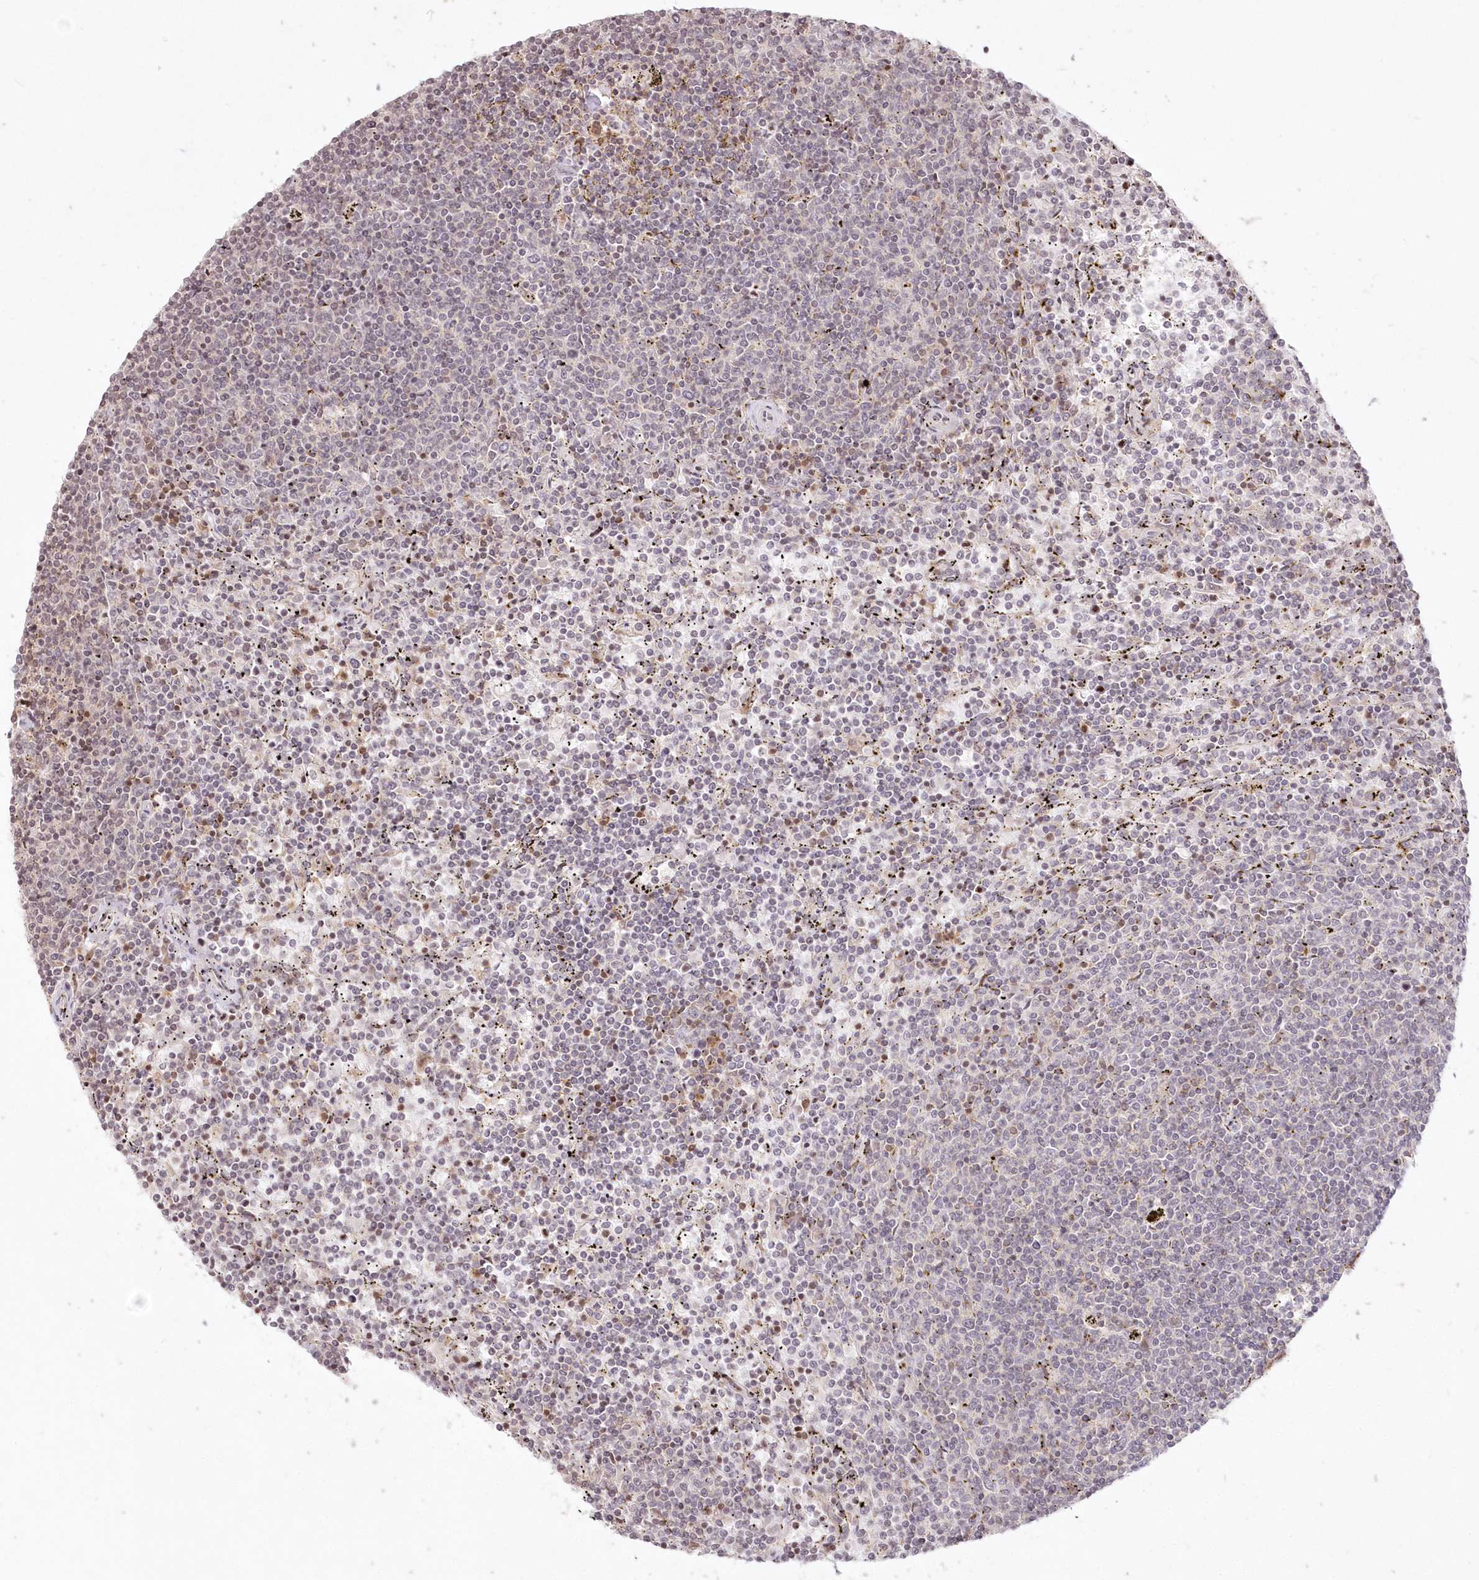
{"staining": {"intensity": "negative", "quantity": "none", "location": "none"}, "tissue": "lymphoma", "cell_type": "Tumor cells", "image_type": "cancer", "snomed": [{"axis": "morphology", "description": "Malignant lymphoma, non-Hodgkin's type, Low grade"}, {"axis": "topography", "description": "Spleen"}], "caption": "DAB immunohistochemical staining of human malignant lymphoma, non-Hodgkin's type (low-grade) reveals no significant staining in tumor cells. Nuclei are stained in blue.", "gene": "MTMR3", "patient": {"sex": "female", "age": 50}}